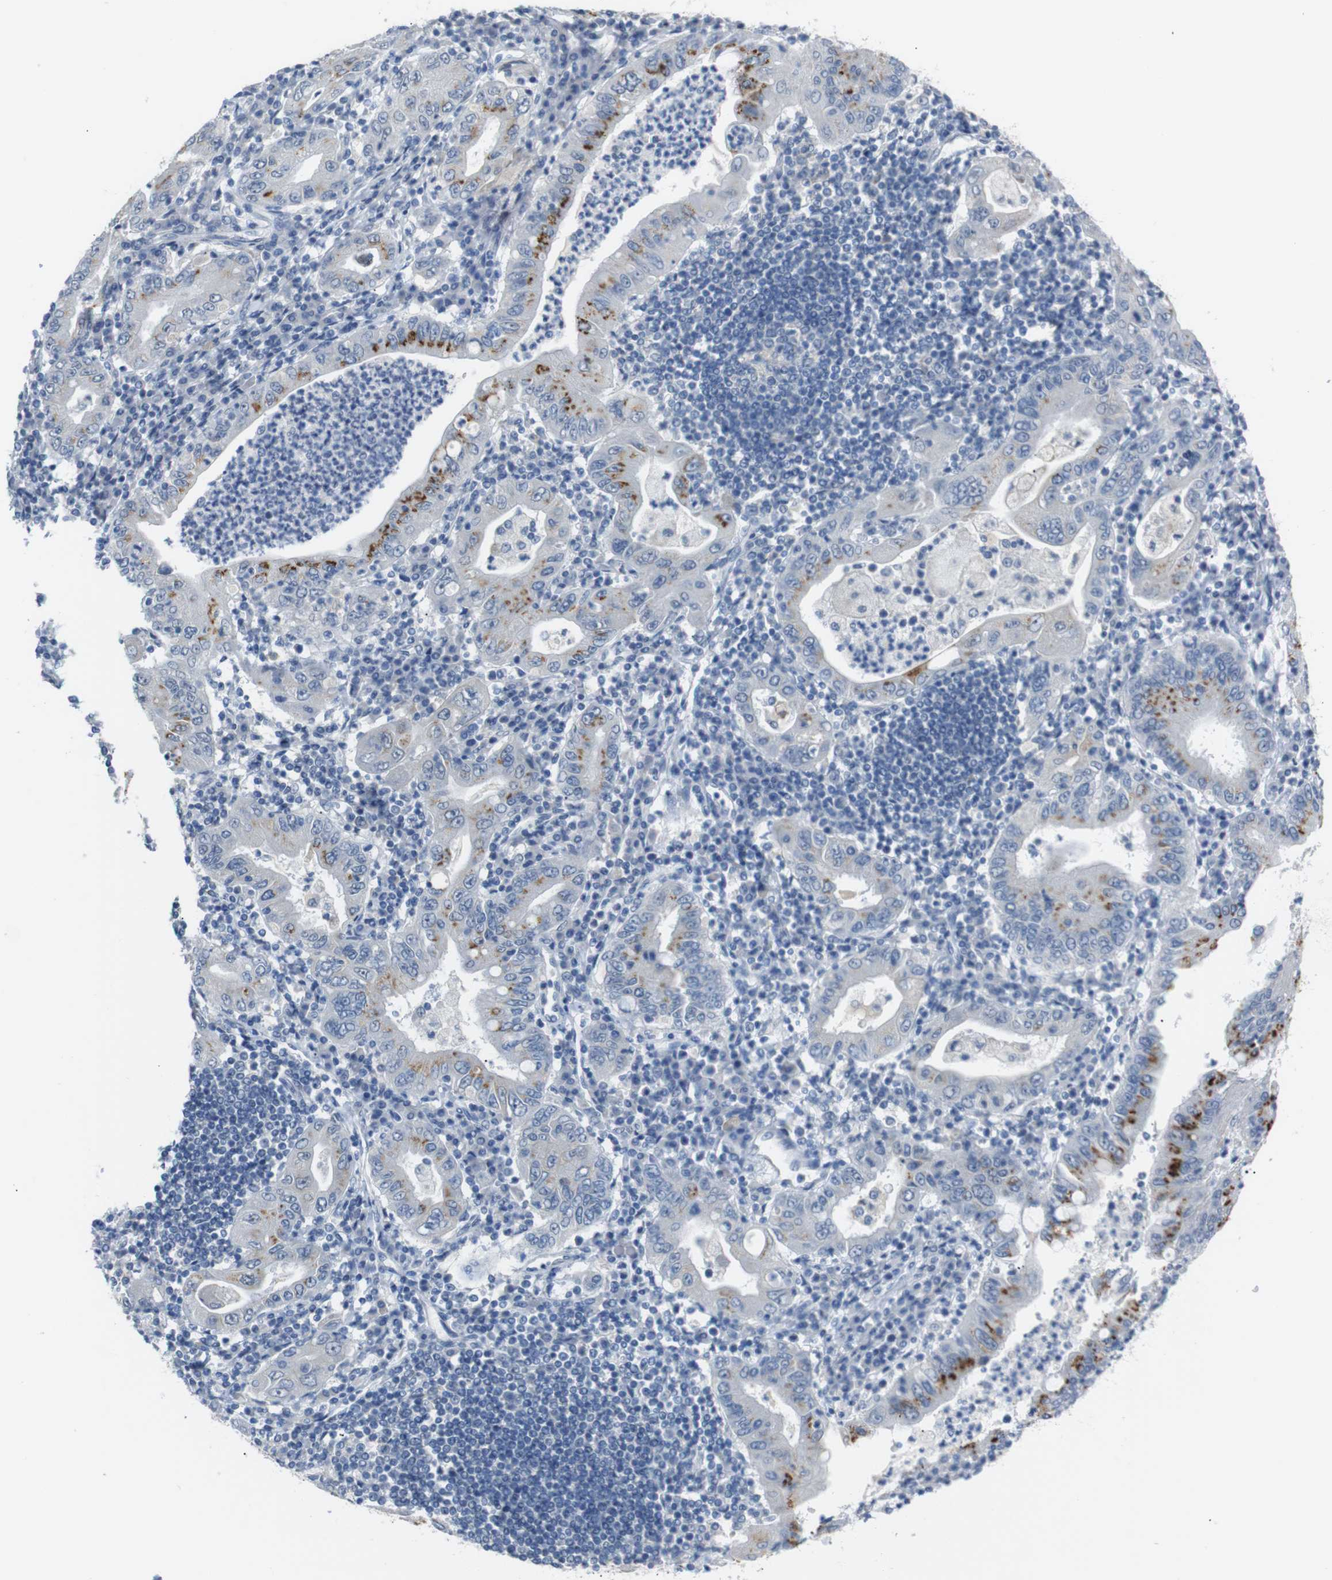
{"staining": {"intensity": "moderate", "quantity": "25%-75%", "location": "cytoplasmic/membranous"}, "tissue": "stomach cancer", "cell_type": "Tumor cells", "image_type": "cancer", "snomed": [{"axis": "morphology", "description": "Normal tissue, NOS"}, {"axis": "morphology", "description": "Adenocarcinoma, NOS"}, {"axis": "topography", "description": "Esophagus"}, {"axis": "topography", "description": "Stomach, upper"}, {"axis": "topography", "description": "Peripheral nerve tissue"}], "caption": "Stomach cancer (adenocarcinoma) stained for a protein demonstrates moderate cytoplasmic/membranous positivity in tumor cells. The protein of interest is stained brown, and the nuclei are stained in blue (DAB IHC with brightfield microscopy, high magnification).", "gene": "CHRM5", "patient": {"sex": "male", "age": 62}}